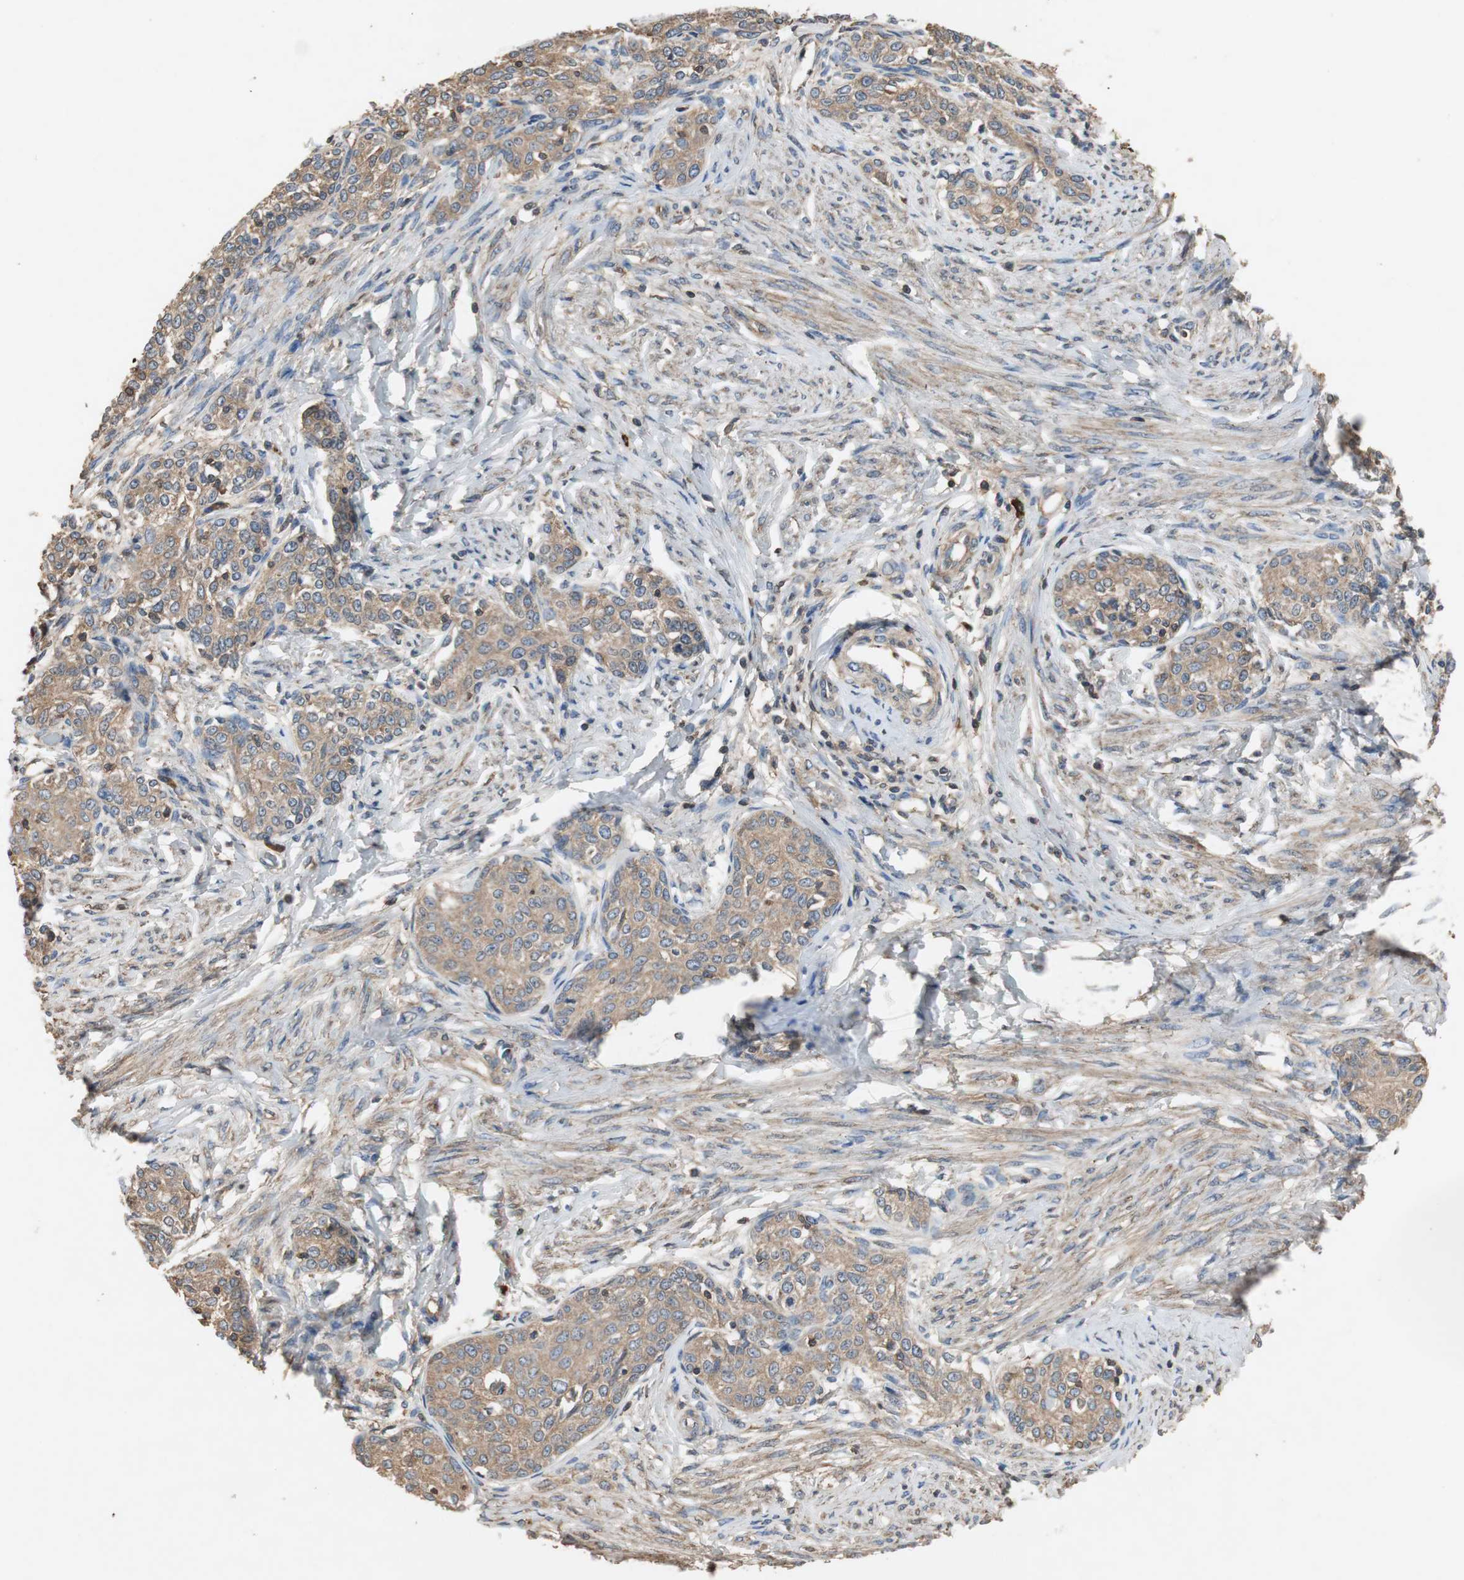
{"staining": {"intensity": "weak", "quantity": ">75%", "location": "cytoplasmic/membranous"}, "tissue": "cervical cancer", "cell_type": "Tumor cells", "image_type": "cancer", "snomed": [{"axis": "morphology", "description": "Squamous cell carcinoma, NOS"}, {"axis": "morphology", "description": "Adenocarcinoma, NOS"}, {"axis": "topography", "description": "Cervix"}], "caption": "Cervical adenocarcinoma was stained to show a protein in brown. There is low levels of weak cytoplasmic/membranous positivity in about >75% of tumor cells. Immunohistochemistry stains the protein in brown and the nuclei are stained blue.", "gene": "TNFRSF14", "patient": {"sex": "female", "age": 52}}